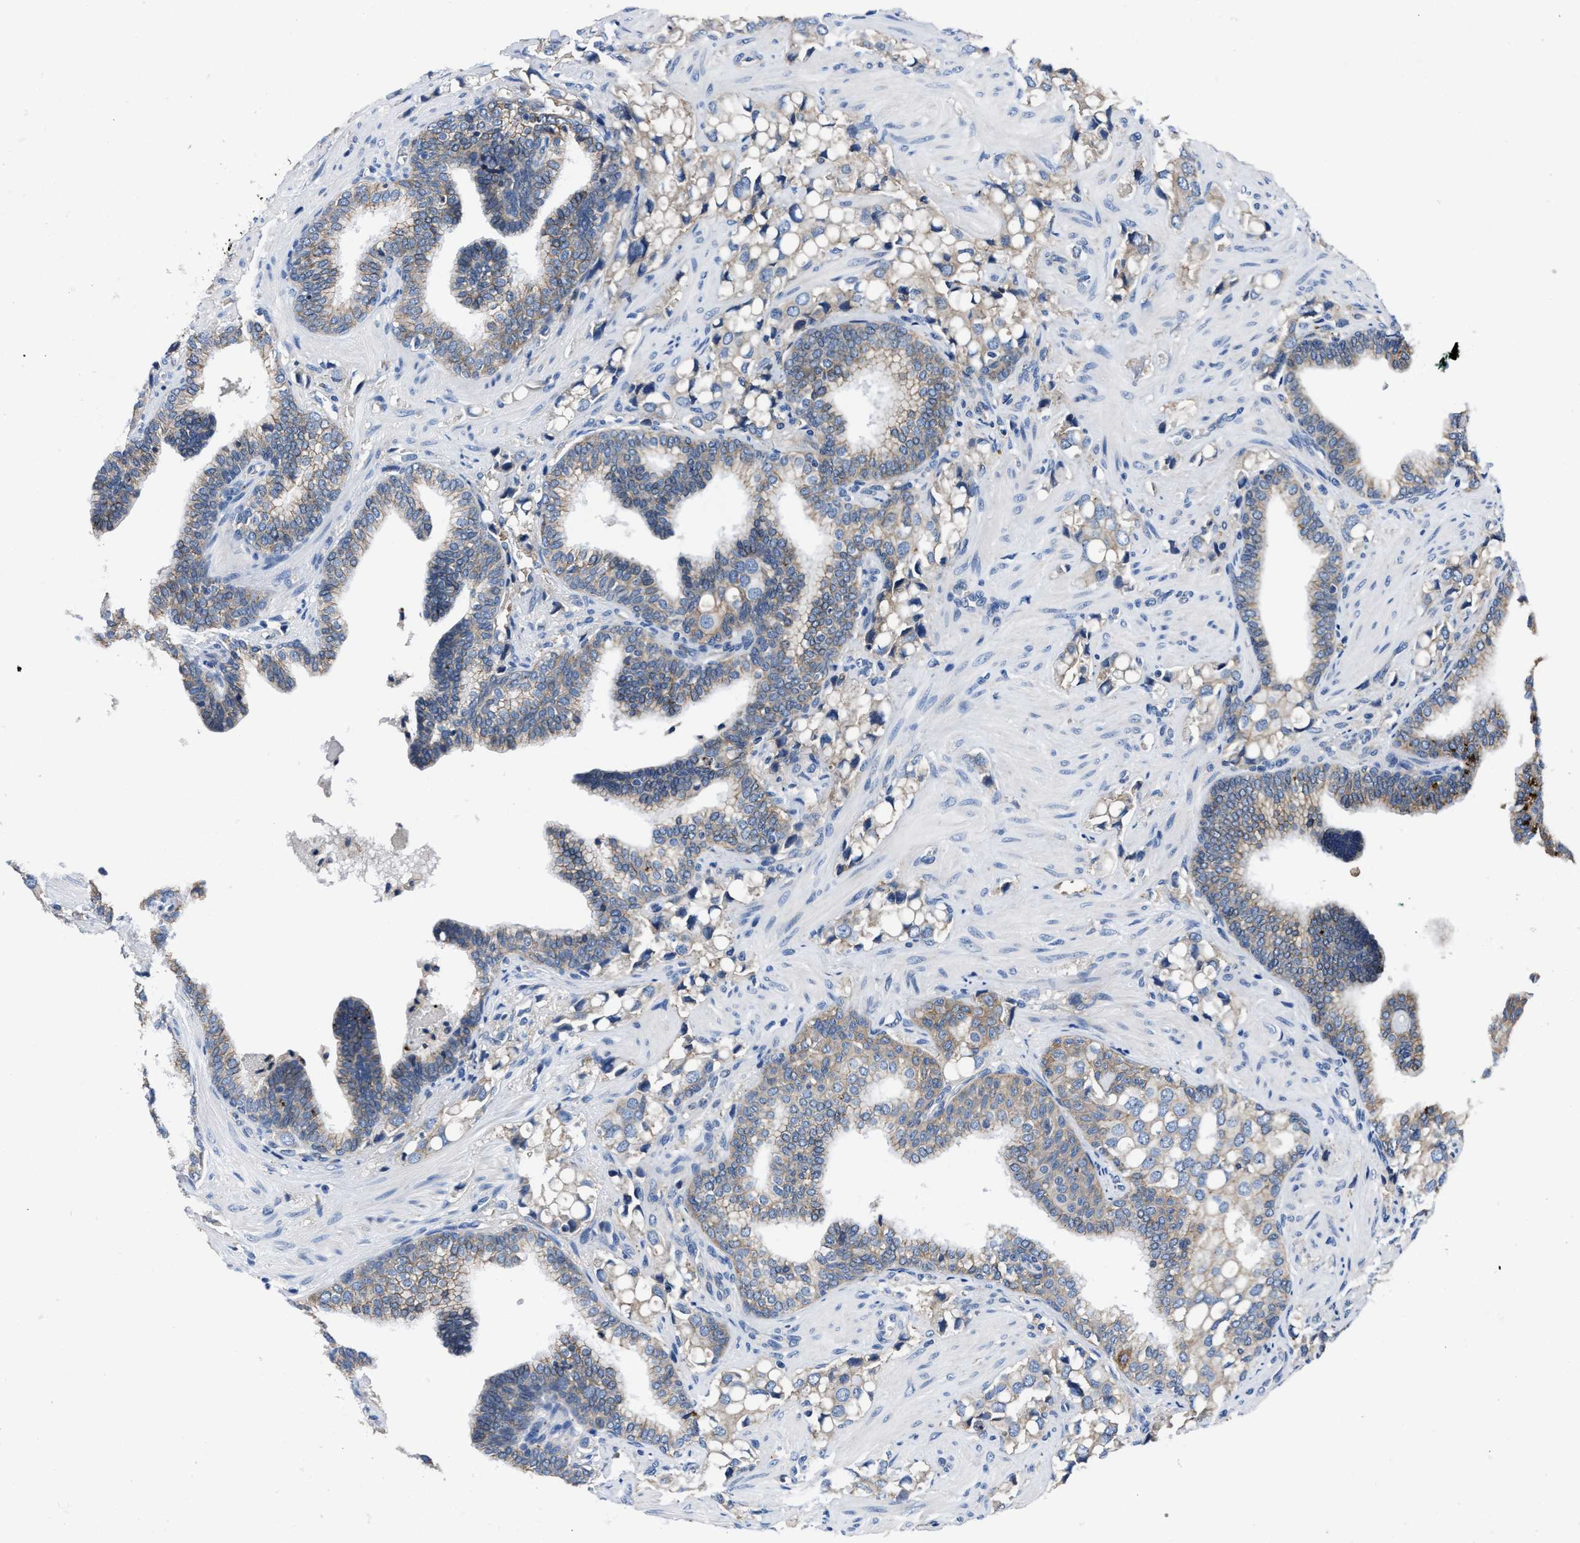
{"staining": {"intensity": "weak", "quantity": "<25%", "location": "cytoplasmic/membranous"}, "tissue": "prostate cancer", "cell_type": "Tumor cells", "image_type": "cancer", "snomed": [{"axis": "morphology", "description": "Adenocarcinoma, High grade"}, {"axis": "topography", "description": "Prostate"}], "caption": "Immunohistochemical staining of prostate cancer shows no significant staining in tumor cells.", "gene": "GHITM", "patient": {"sex": "male", "age": 52}}